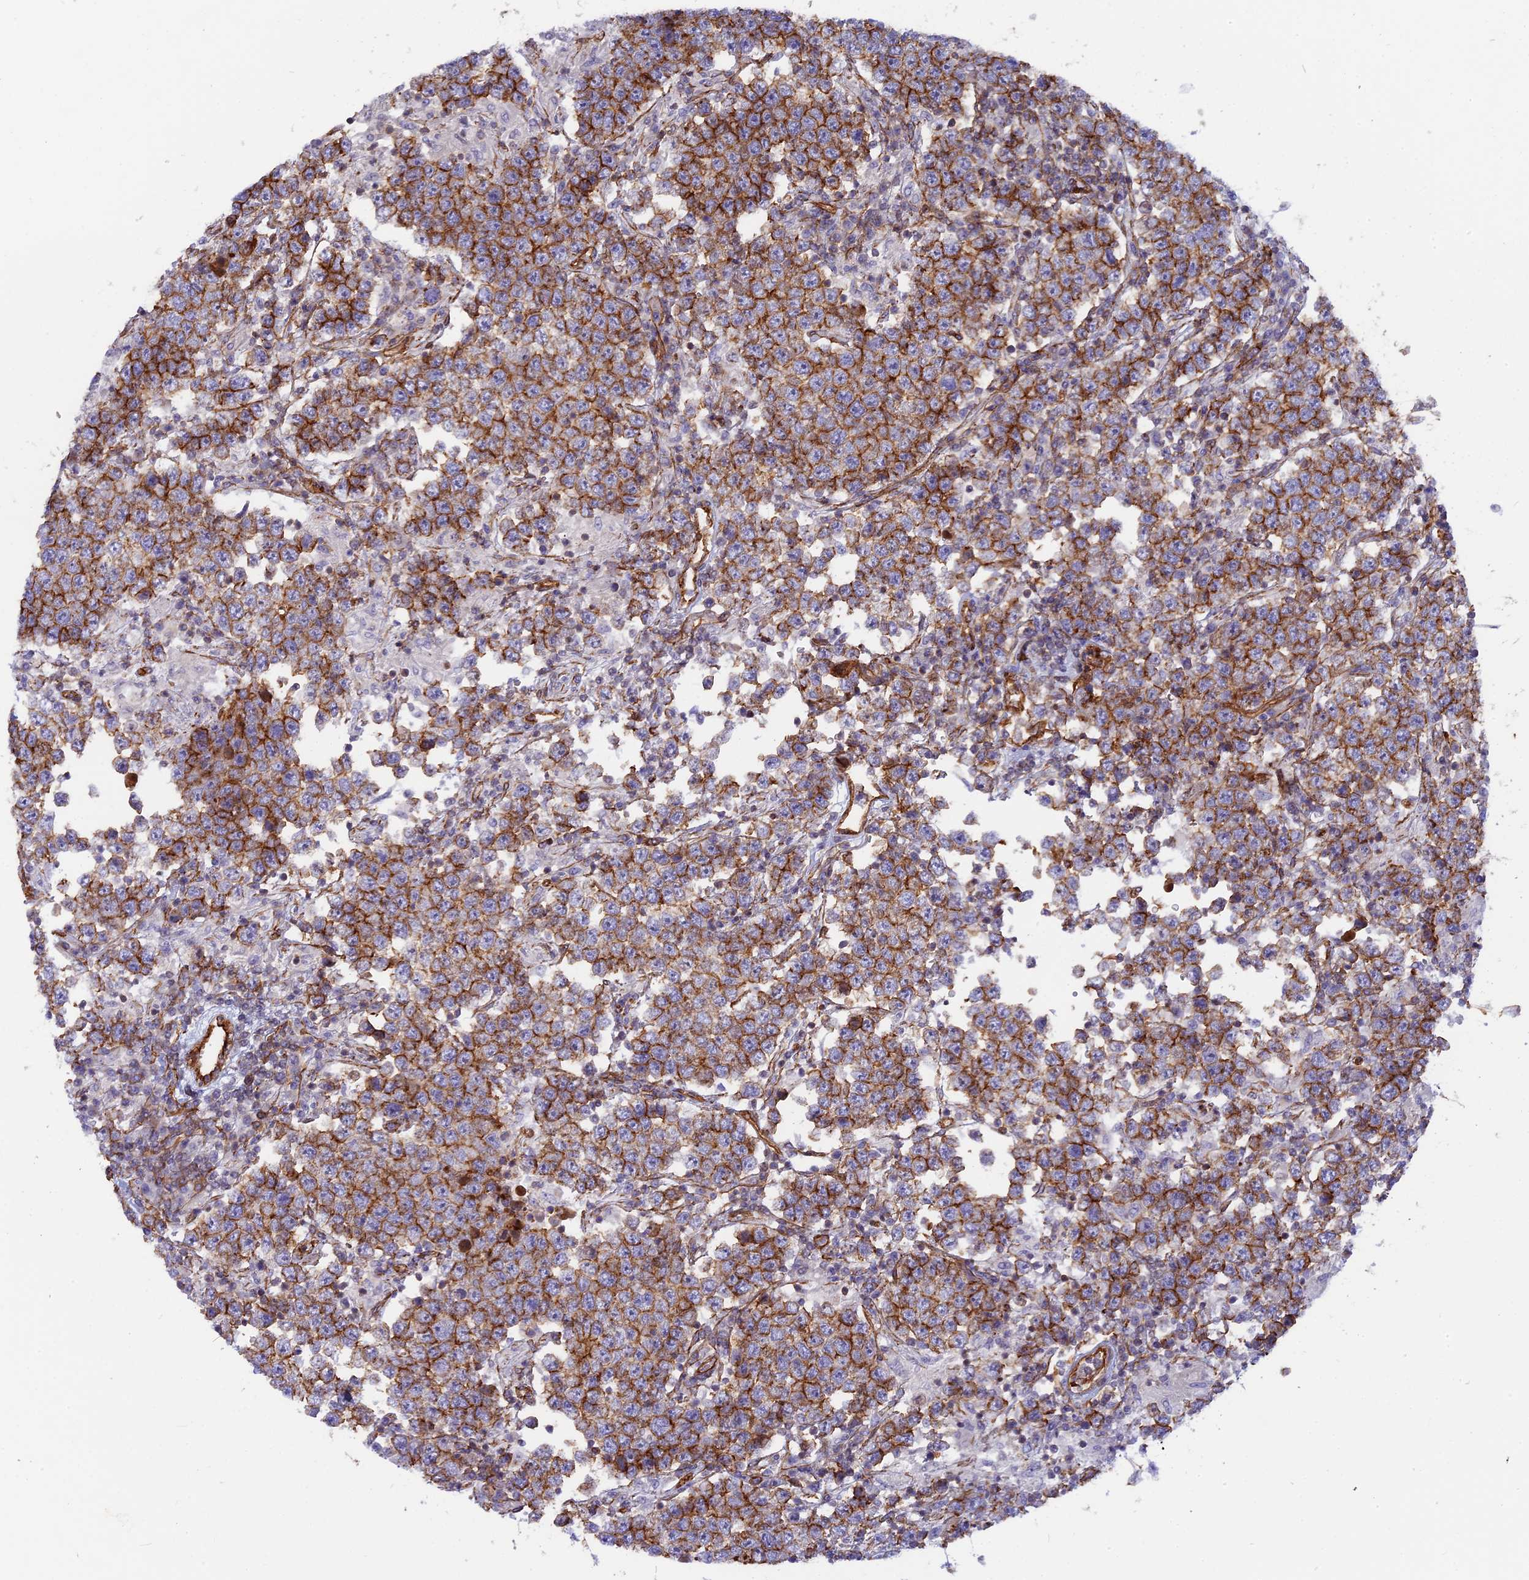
{"staining": {"intensity": "moderate", "quantity": ">75%", "location": "cytoplasmic/membranous"}, "tissue": "testis cancer", "cell_type": "Tumor cells", "image_type": "cancer", "snomed": [{"axis": "morphology", "description": "Normal tissue, NOS"}, {"axis": "morphology", "description": "Urothelial carcinoma, High grade"}, {"axis": "morphology", "description": "Seminoma, NOS"}, {"axis": "morphology", "description": "Carcinoma, Embryonal, NOS"}, {"axis": "topography", "description": "Urinary bladder"}, {"axis": "topography", "description": "Testis"}], "caption": "Testis cancer stained with DAB immunohistochemistry (IHC) demonstrates medium levels of moderate cytoplasmic/membranous staining in about >75% of tumor cells.", "gene": "CNBD2", "patient": {"sex": "male", "age": 41}}